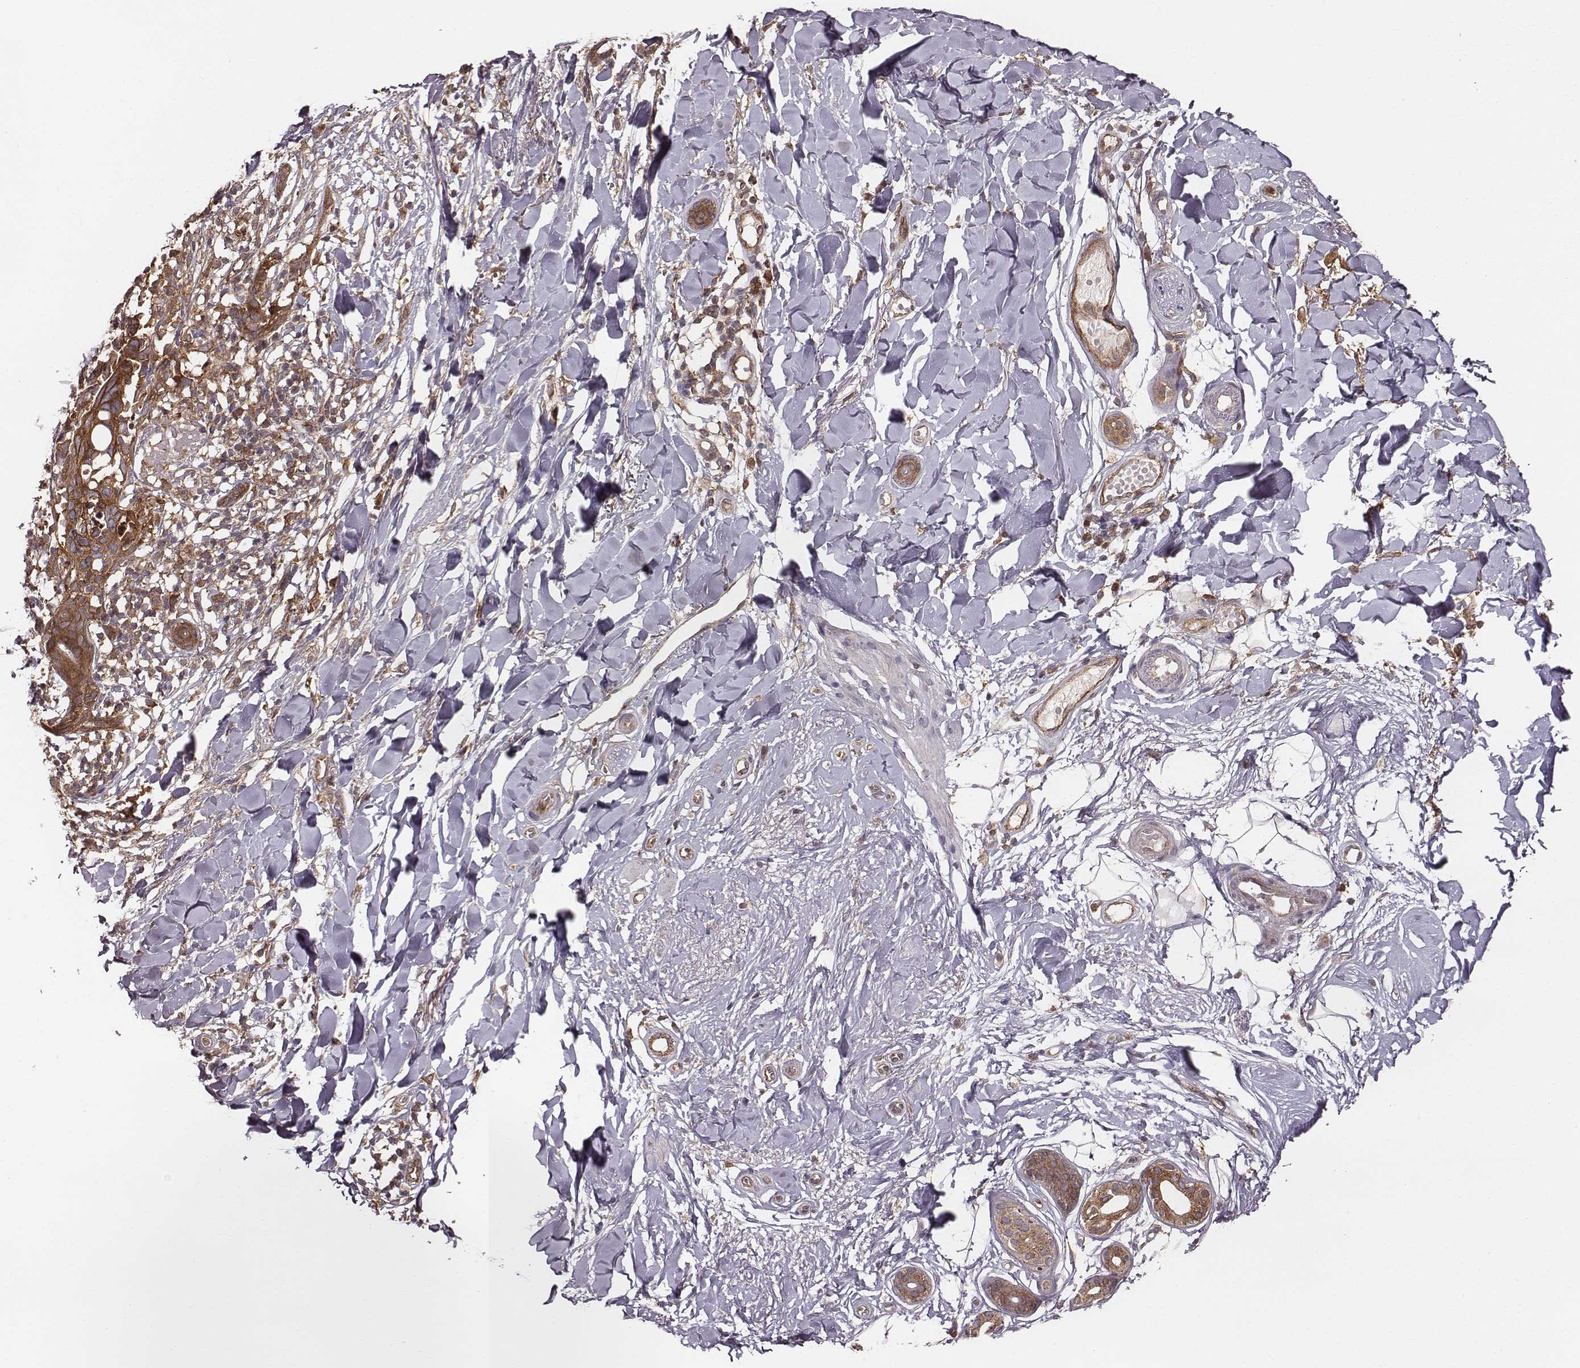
{"staining": {"intensity": "strong", "quantity": ">75%", "location": "cytoplasmic/membranous"}, "tissue": "skin cancer", "cell_type": "Tumor cells", "image_type": "cancer", "snomed": [{"axis": "morphology", "description": "Normal tissue, NOS"}, {"axis": "morphology", "description": "Basal cell carcinoma"}, {"axis": "topography", "description": "Skin"}], "caption": "Skin basal cell carcinoma tissue reveals strong cytoplasmic/membranous expression in approximately >75% of tumor cells, visualized by immunohistochemistry.", "gene": "VPS26A", "patient": {"sex": "male", "age": 84}}